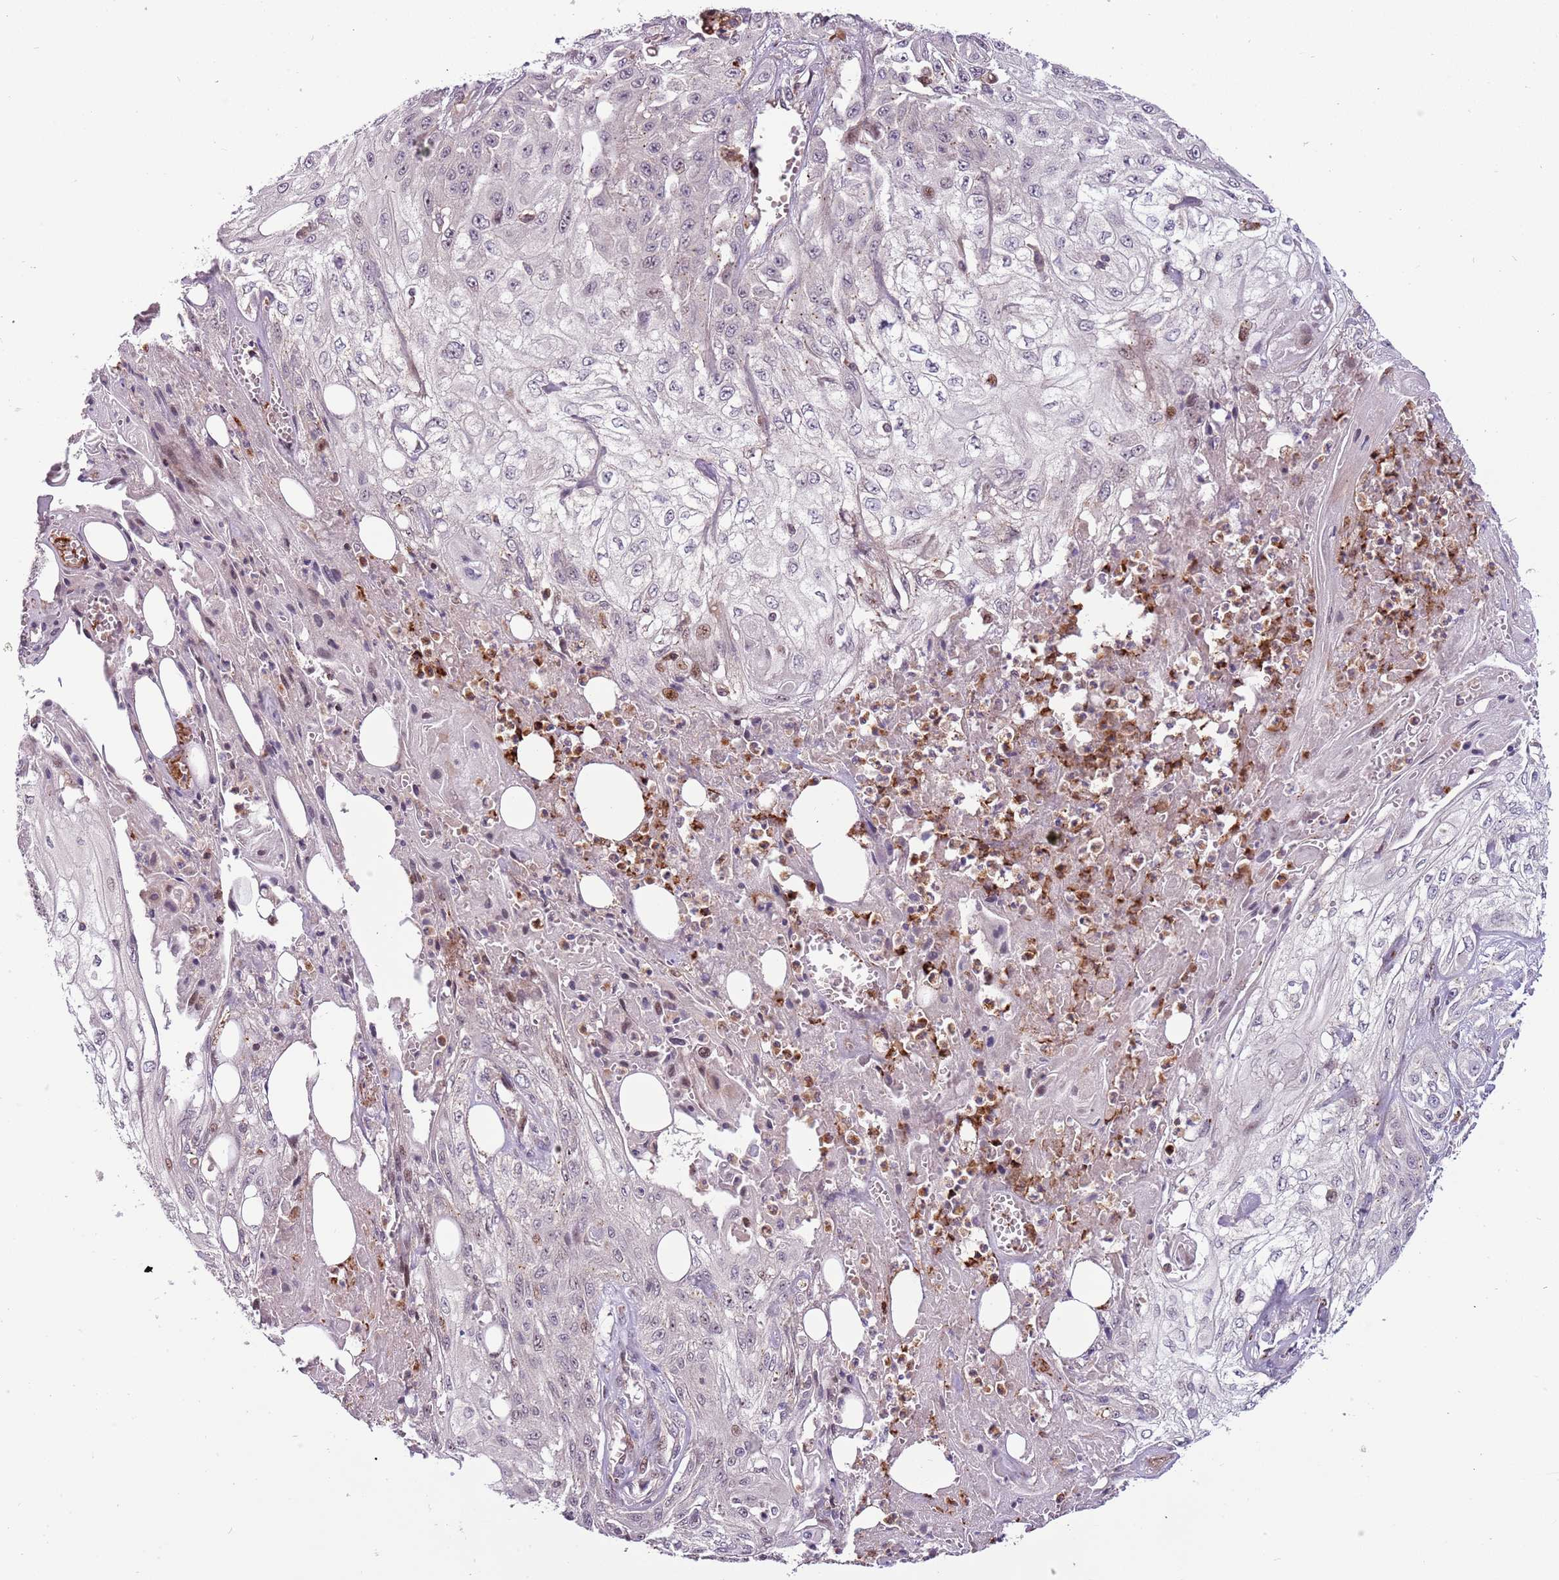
{"staining": {"intensity": "negative", "quantity": "none", "location": "none"}, "tissue": "skin cancer", "cell_type": "Tumor cells", "image_type": "cancer", "snomed": [{"axis": "morphology", "description": "Squamous cell carcinoma, NOS"}, {"axis": "morphology", "description": "Squamous cell carcinoma, metastatic, NOS"}, {"axis": "topography", "description": "Skin"}, {"axis": "topography", "description": "Lymph node"}], "caption": "High magnification brightfield microscopy of skin cancer stained with DAB (3,3'-diaminobenzidine) (brown) and counterstained with hematoxylin (blue): tumor cells show no significant staining. The staining is performed using DAB (3,3'-diaminobenzidine) brown chromogen with nuclei counter-stained in using hematoxylin.", "gene": "ULK3", "patient": {"sex": "male", "age": 75}}